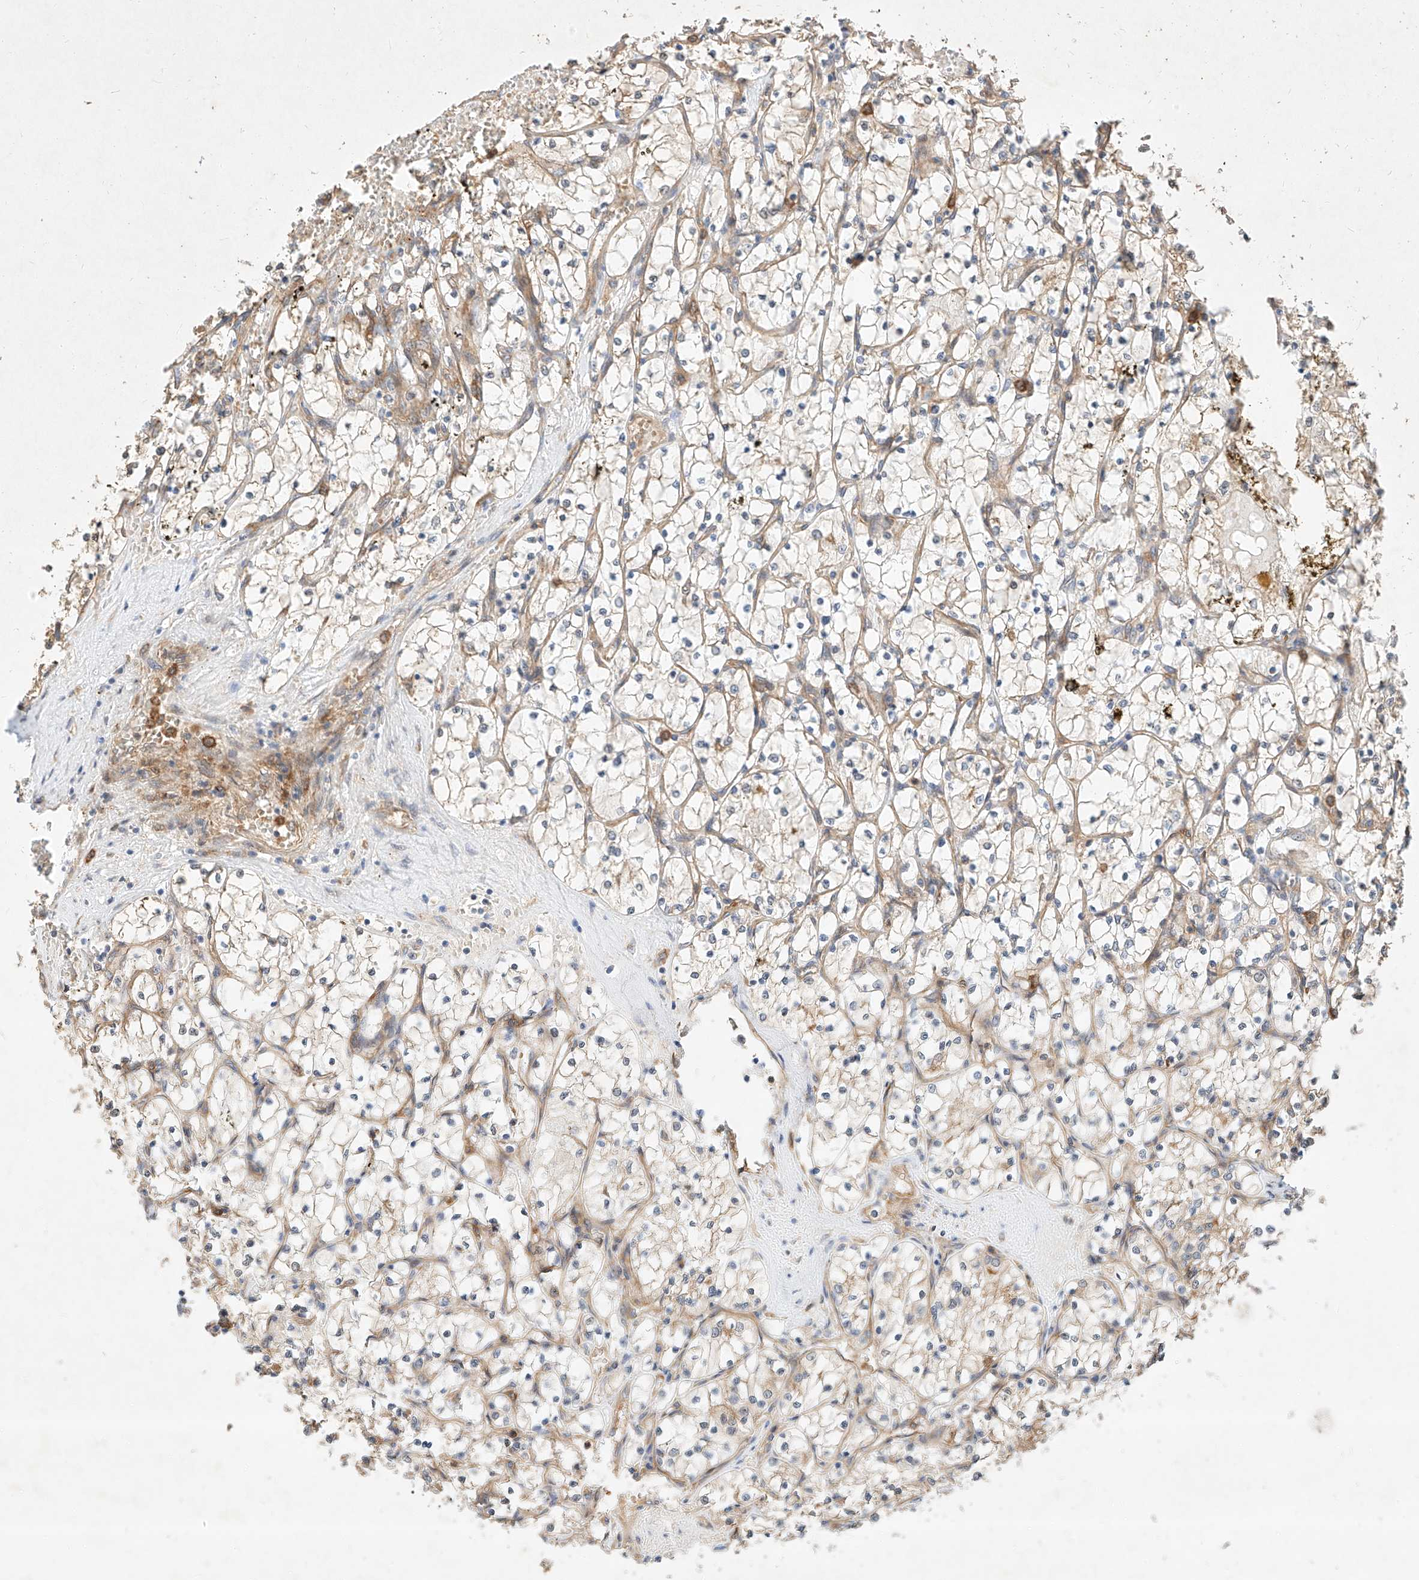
{"staining": {"intensity": "negative", "quantity": "none", "location": "none"}, "tissue": "renal cancer", "cell_type": "Tumor cells", "image_type": "cancer", "snomed": [{"axis": "morphology", "description": "Adenocarcinoma, NOS"}, {"axis": "topography", "description": "Kidney"}], "caption": "IHC histopathology image of neoplastic tissue: renal cancer (adenocarcinoma) stained with DAB (3,3'-diaminobenzidine) exhibits no significant protein staining in tumor cells. (DAB immunohistochemistry, high magnification).", "gene": "NFAM1", "patient": {"sex": "female", "age": 69}}